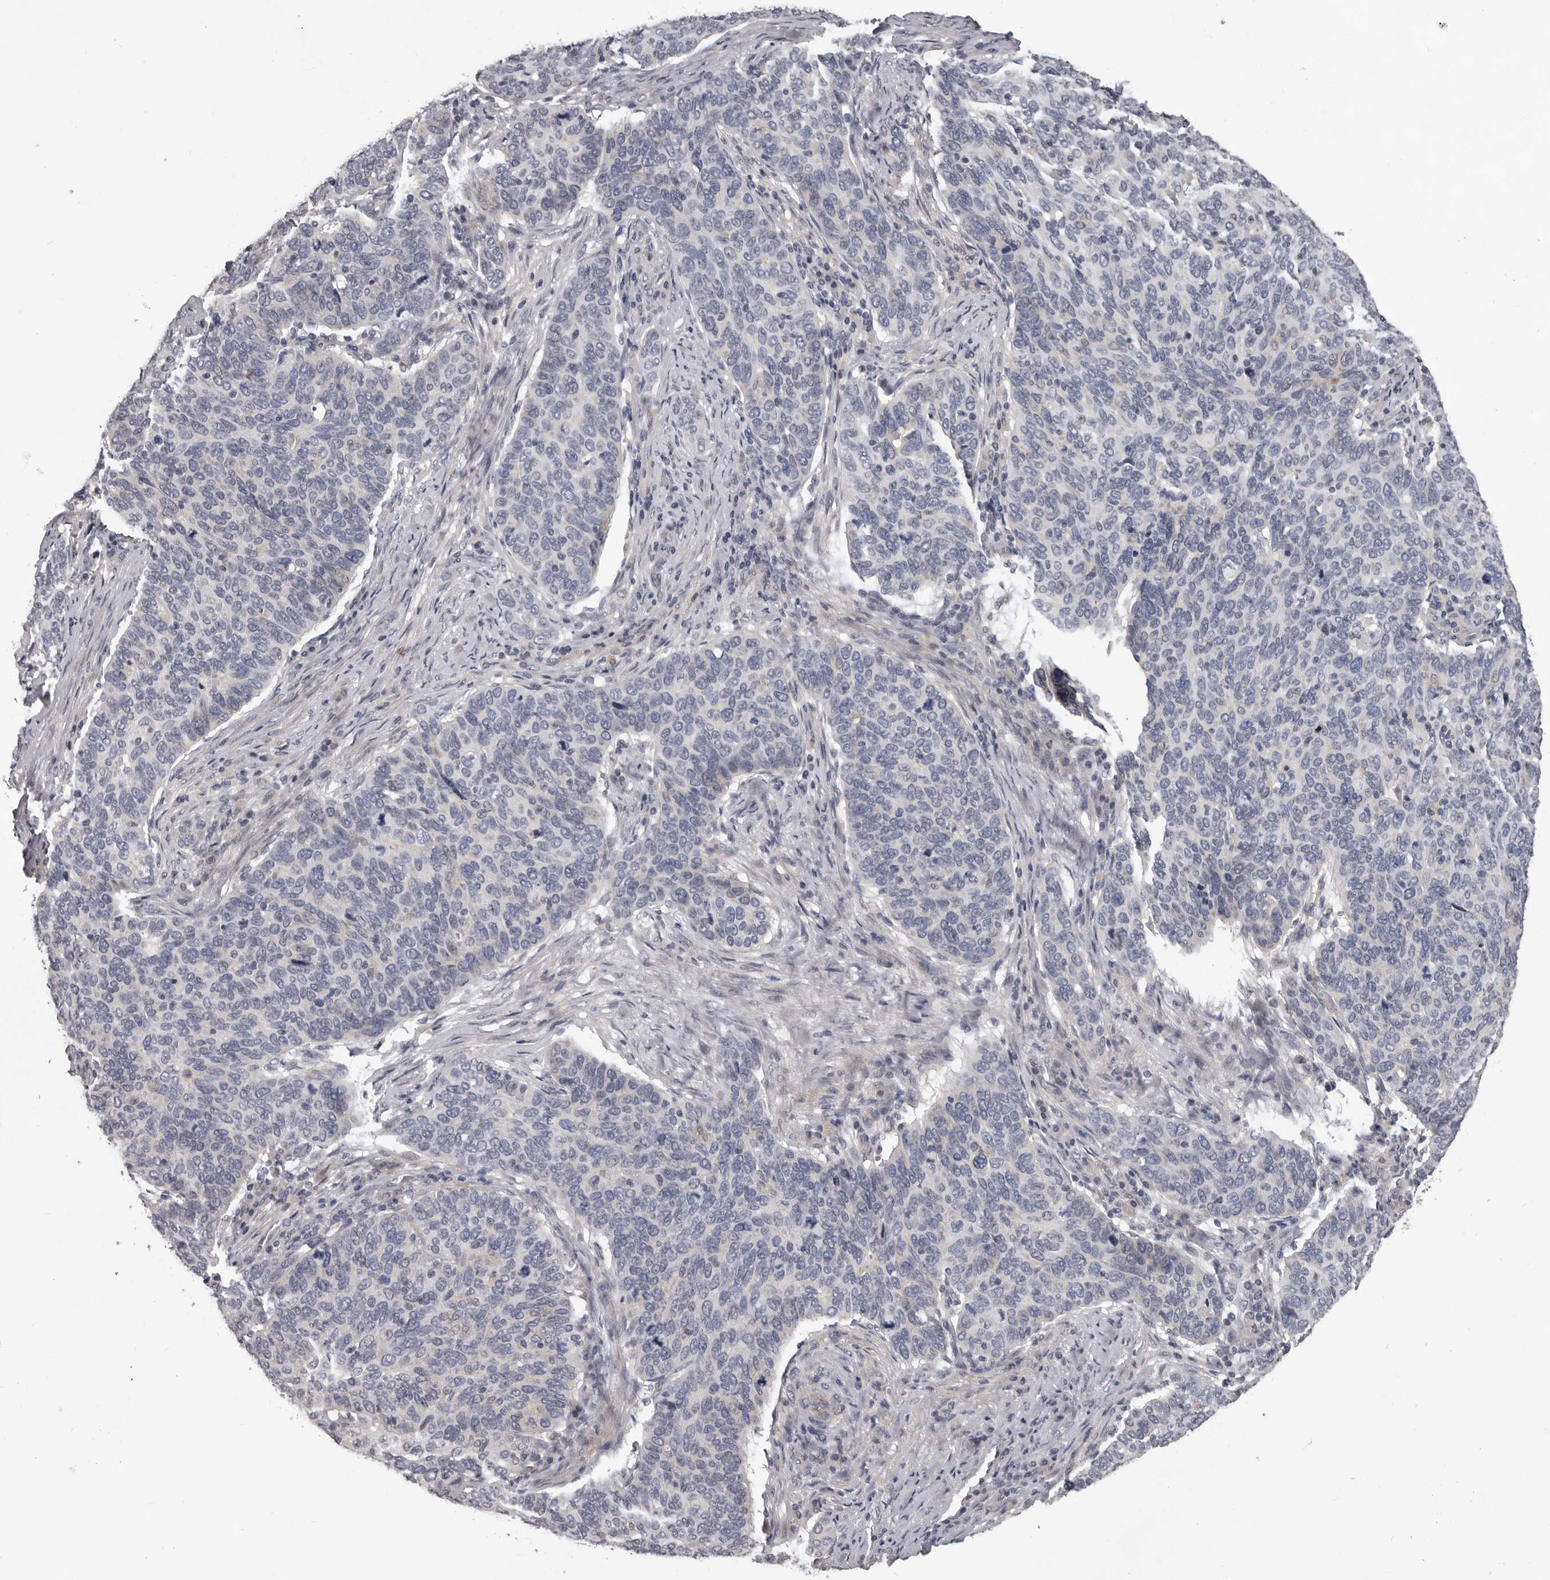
{"staining": {"intensity": "negative", "quantity": "none", "location": "none"}, "tissue": "cervical cancer", "cell_type": "Tumor cells", "image_type": "cancer", "snomed": [{"axis": "morphology", "description": "Squamous cell carcinoma, NOS"}, {"axis": "topography", "description": "Cervix"}], "caption": "Immunohistochemical staining of cervical squamous cell carcinoma shows no significant staining in tumor cells. (DAB (3,3'-diaminobenzidine) immunohistochemistry with hematoxylin counter stain).", "gene": "LPAR6", "patient": {"sex": "female", "age": 60}}